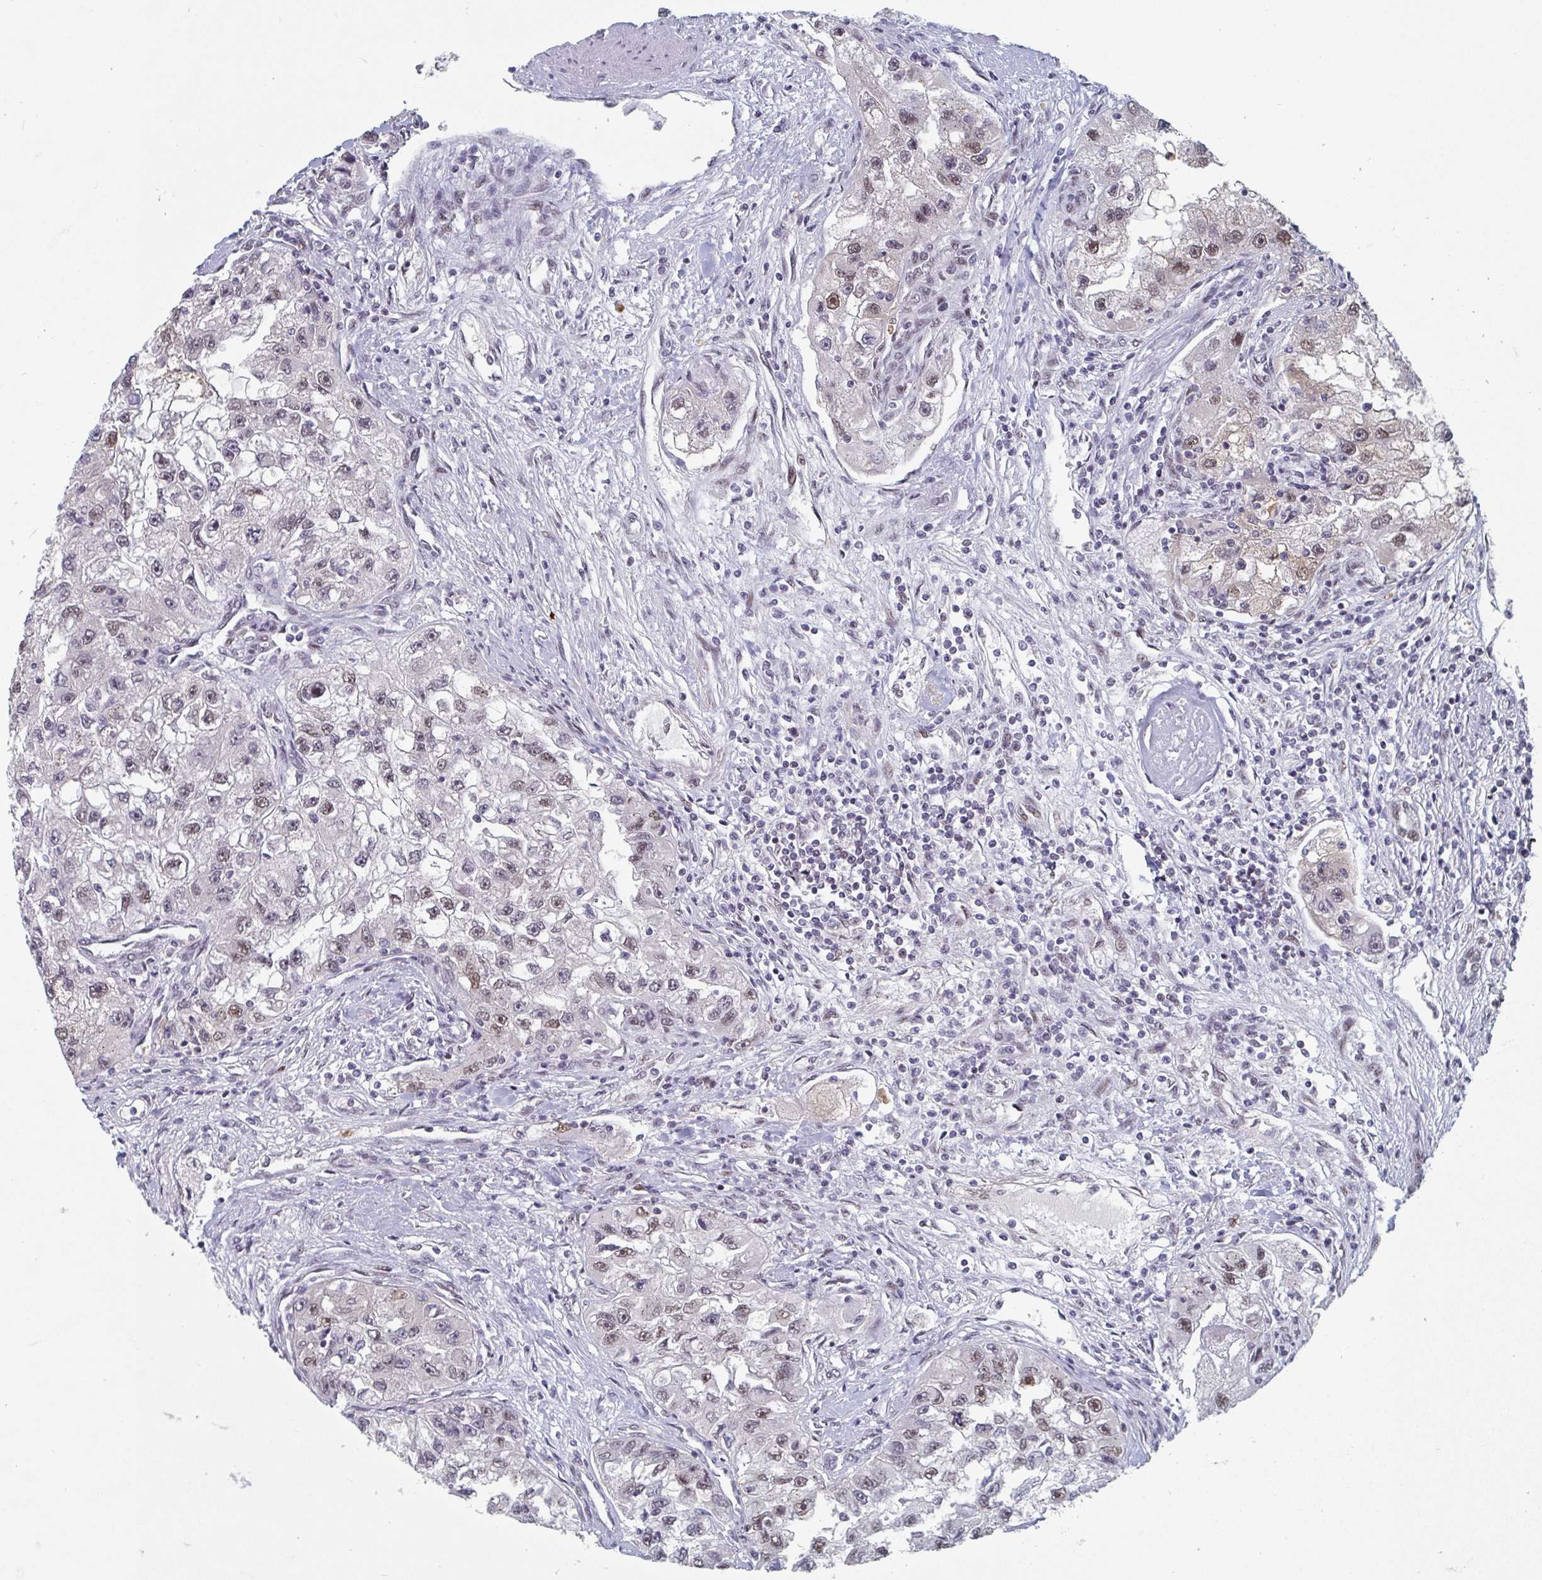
{"staining": {"intensity": "weak", "quantity": "25%-75%", "location": "nuclear"}, "tissue": "renal cancer", "cell_type": "Tumor cells", "image_type": "cancer", "snomed": [{"axis": "morphology", "description": "Adenocarcinoma, NOS"}, {"axis": "topography", "description": "Kidney"}], "caption": "Tumor cells display low levels of weak nuclear positivity in about 25%-75% of cells in human renal cancer (adenocarcinoma).", "gene": "RNF212", "patient": {"sex": "male", "age": 63}}